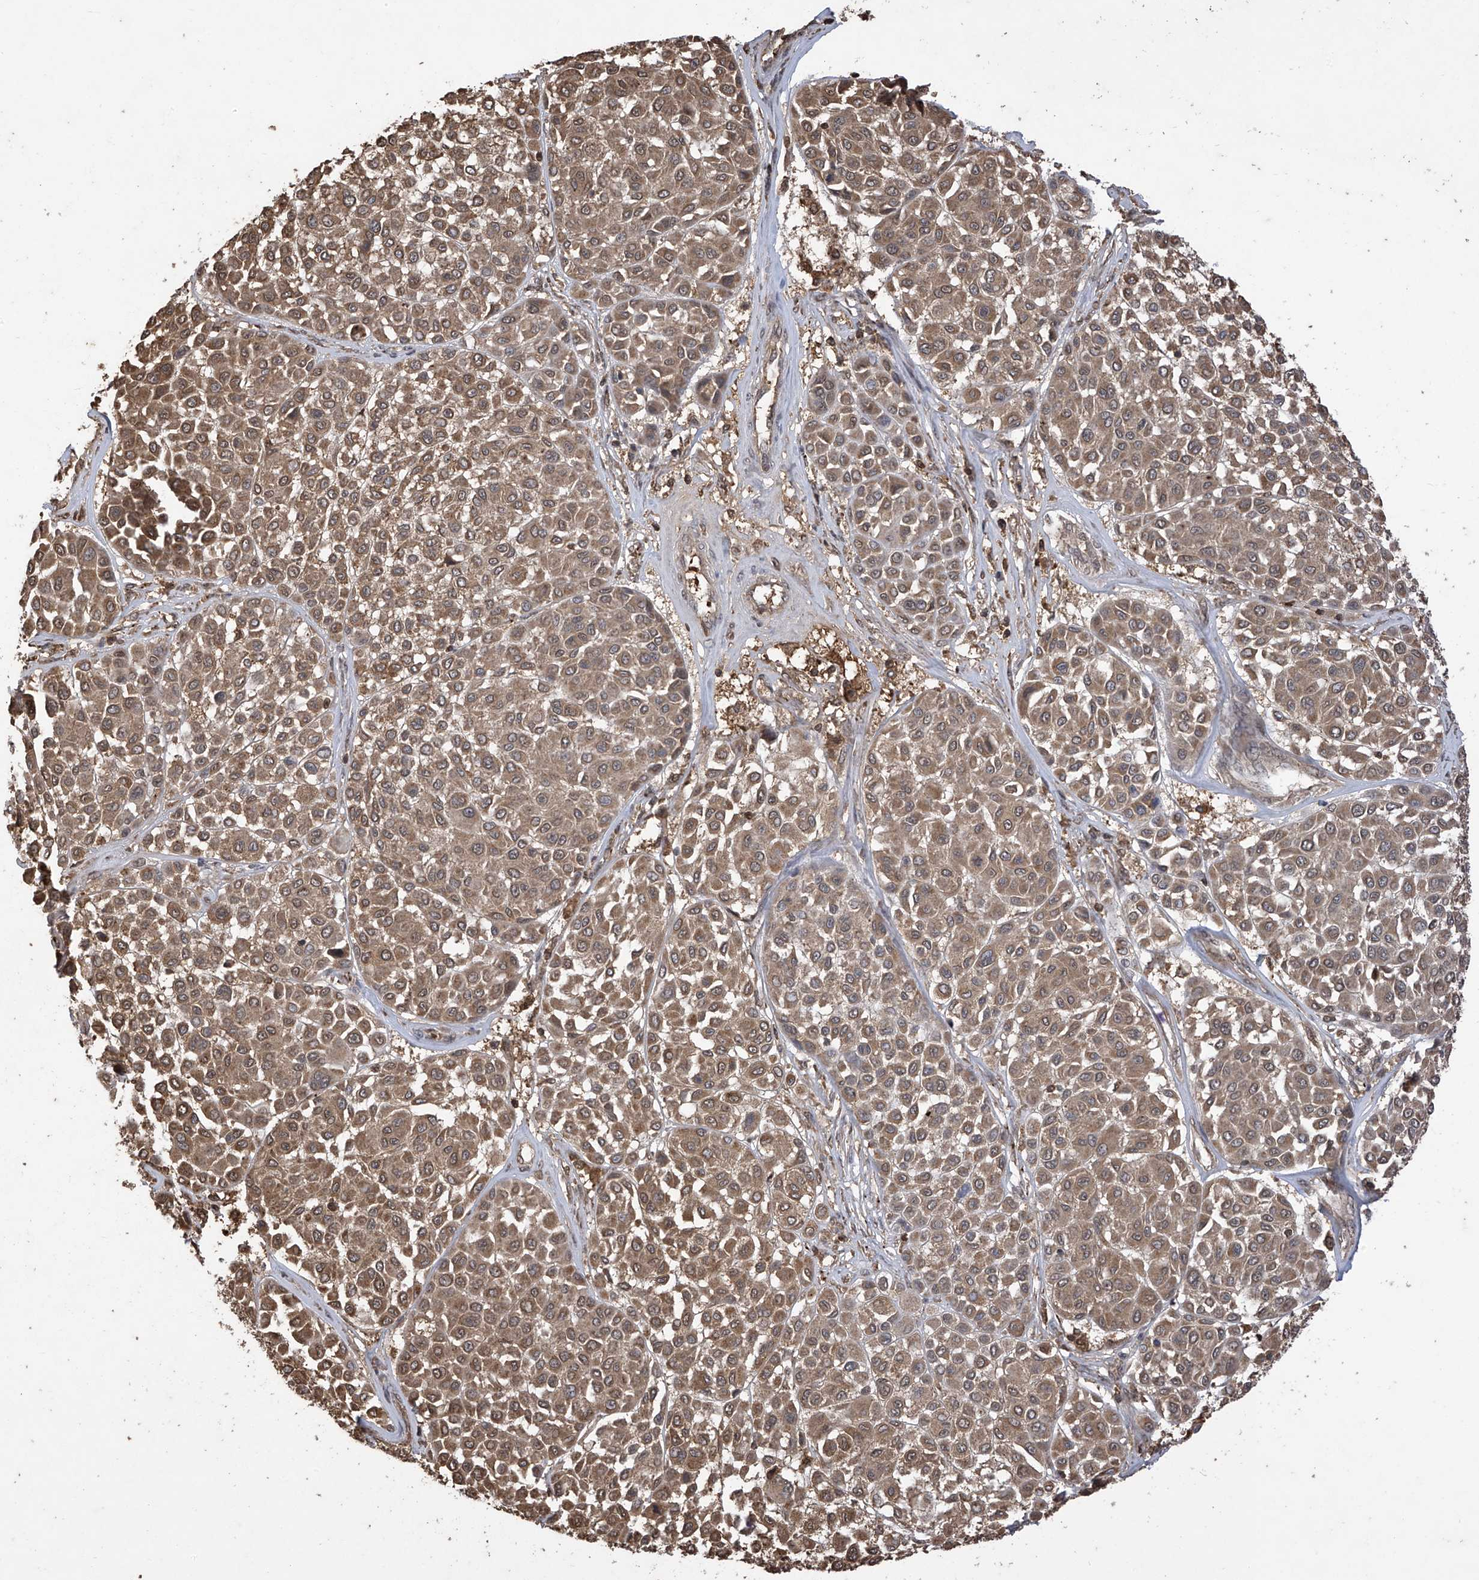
{"staining": {"intensity": "moderate", "quantity": ">75%", "location": "cytoplasmic/membranous"}, "tissue": "melanoma", "cell_type": "Tumor cells", "image_type": "cancer", "snomed": [{"axis": "morphology", "description": "Malignant melanoma, Metastatic site"}, {"axis": "topography", "description": "Soft tissue"}], "caption": "Protein positivity by immunohistochemistry (IHC) exhibits moderate cytoplasmic/membranous staining in approximately >75% of tumor cells in malignant melanoma (metastatic site). (Brightfield microscopy of DAB IHC at high magnification).", "gene": "PNPT1", "patient": {"sex": "male", "age": 41}}